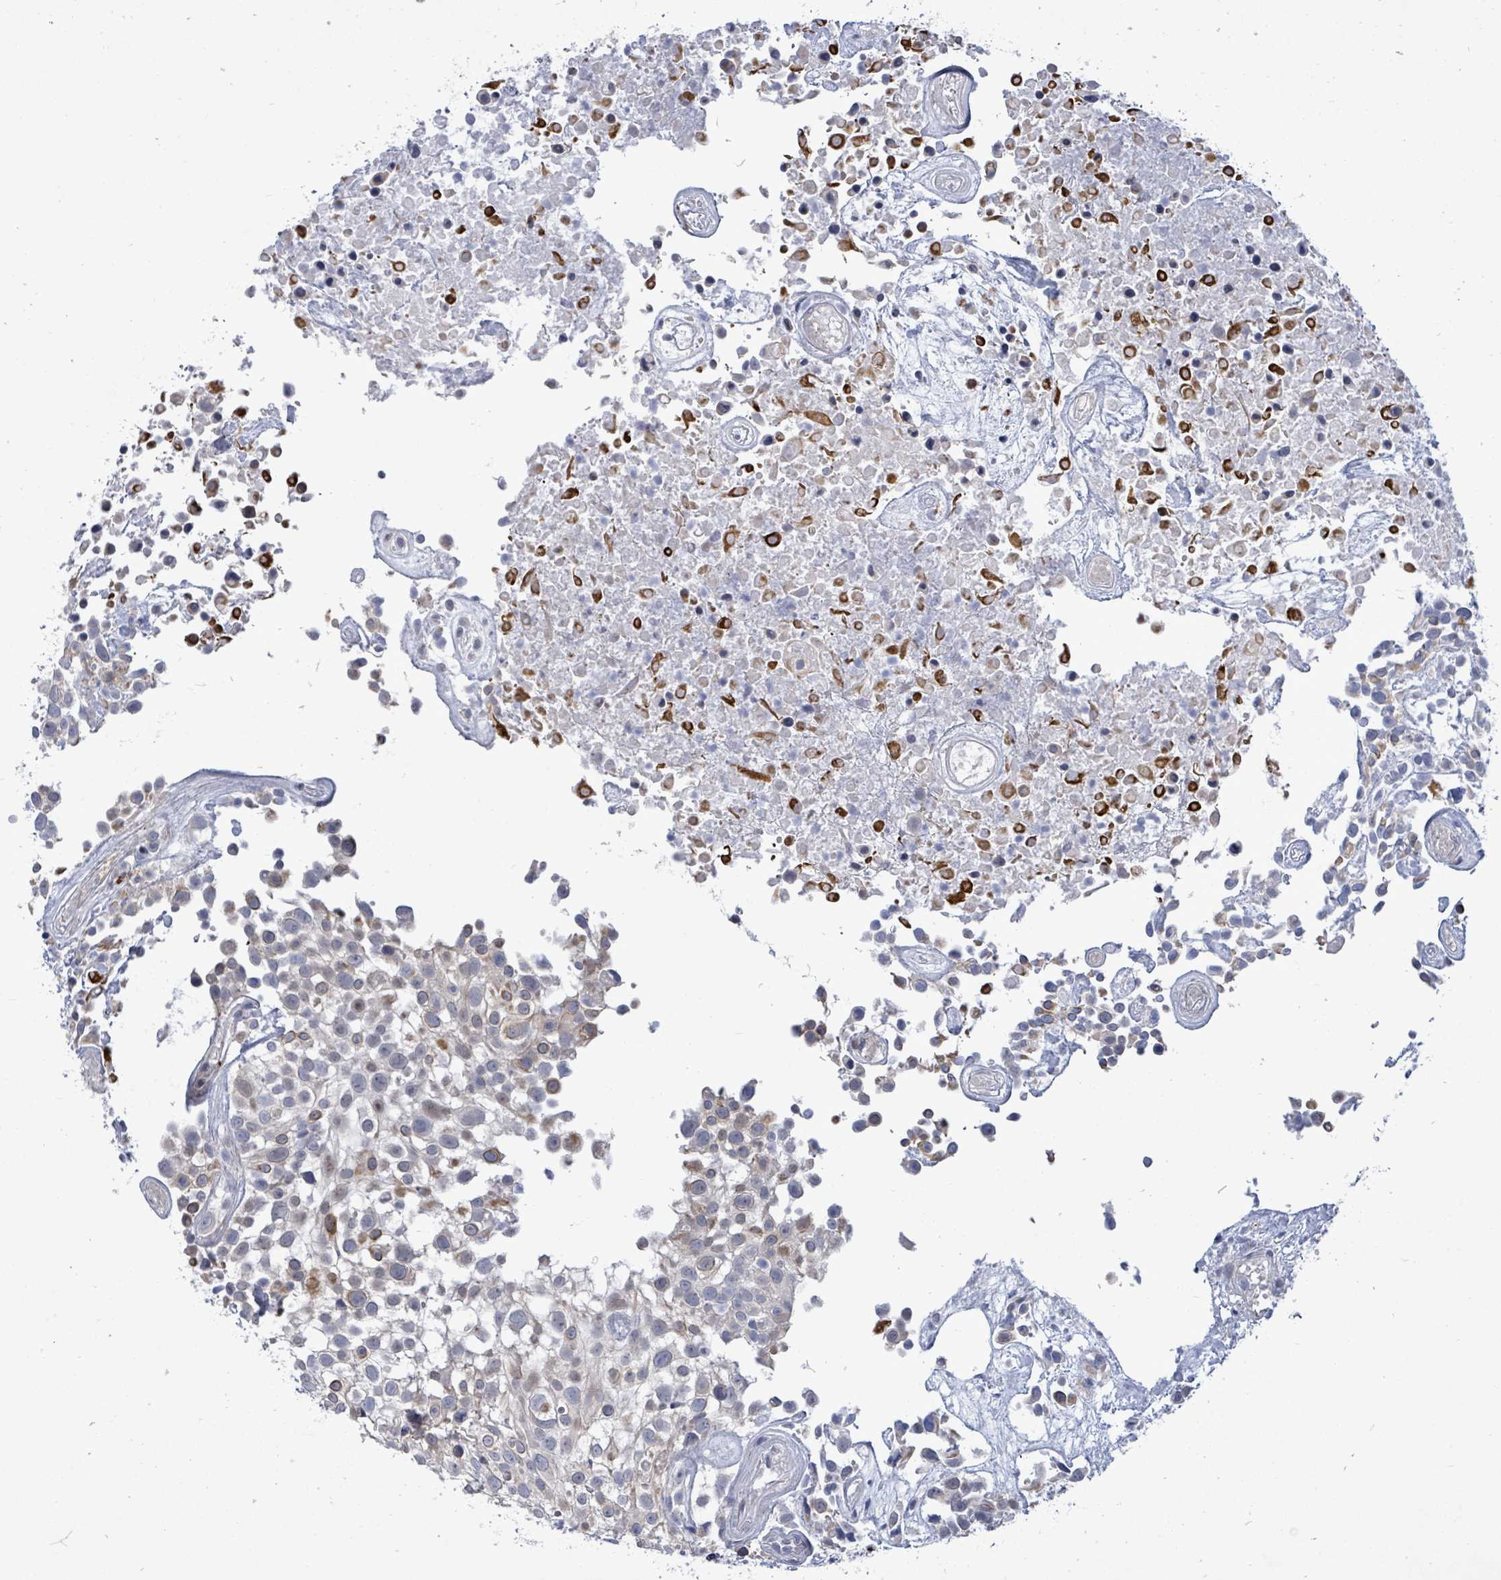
{"staining": {"intensity": "weak", "quantity": "<25%", "location": "cytoplasmic/membranous"}, "tissue": "urothelial cancer", "cell_type": "Tumor cells", "image_type": "cancer", "snomed": [{"axis": "morphology", "description": "Urothelial carcinoma, High grade"}, {"axis": "topography", "description": "Urinary bladder"}], "caption": "Tumor cells show no significant expression in urothelial carcinoma (high-grade).", "gene": "CT45A5", "patient": {"sex": "male", "age": 56}}